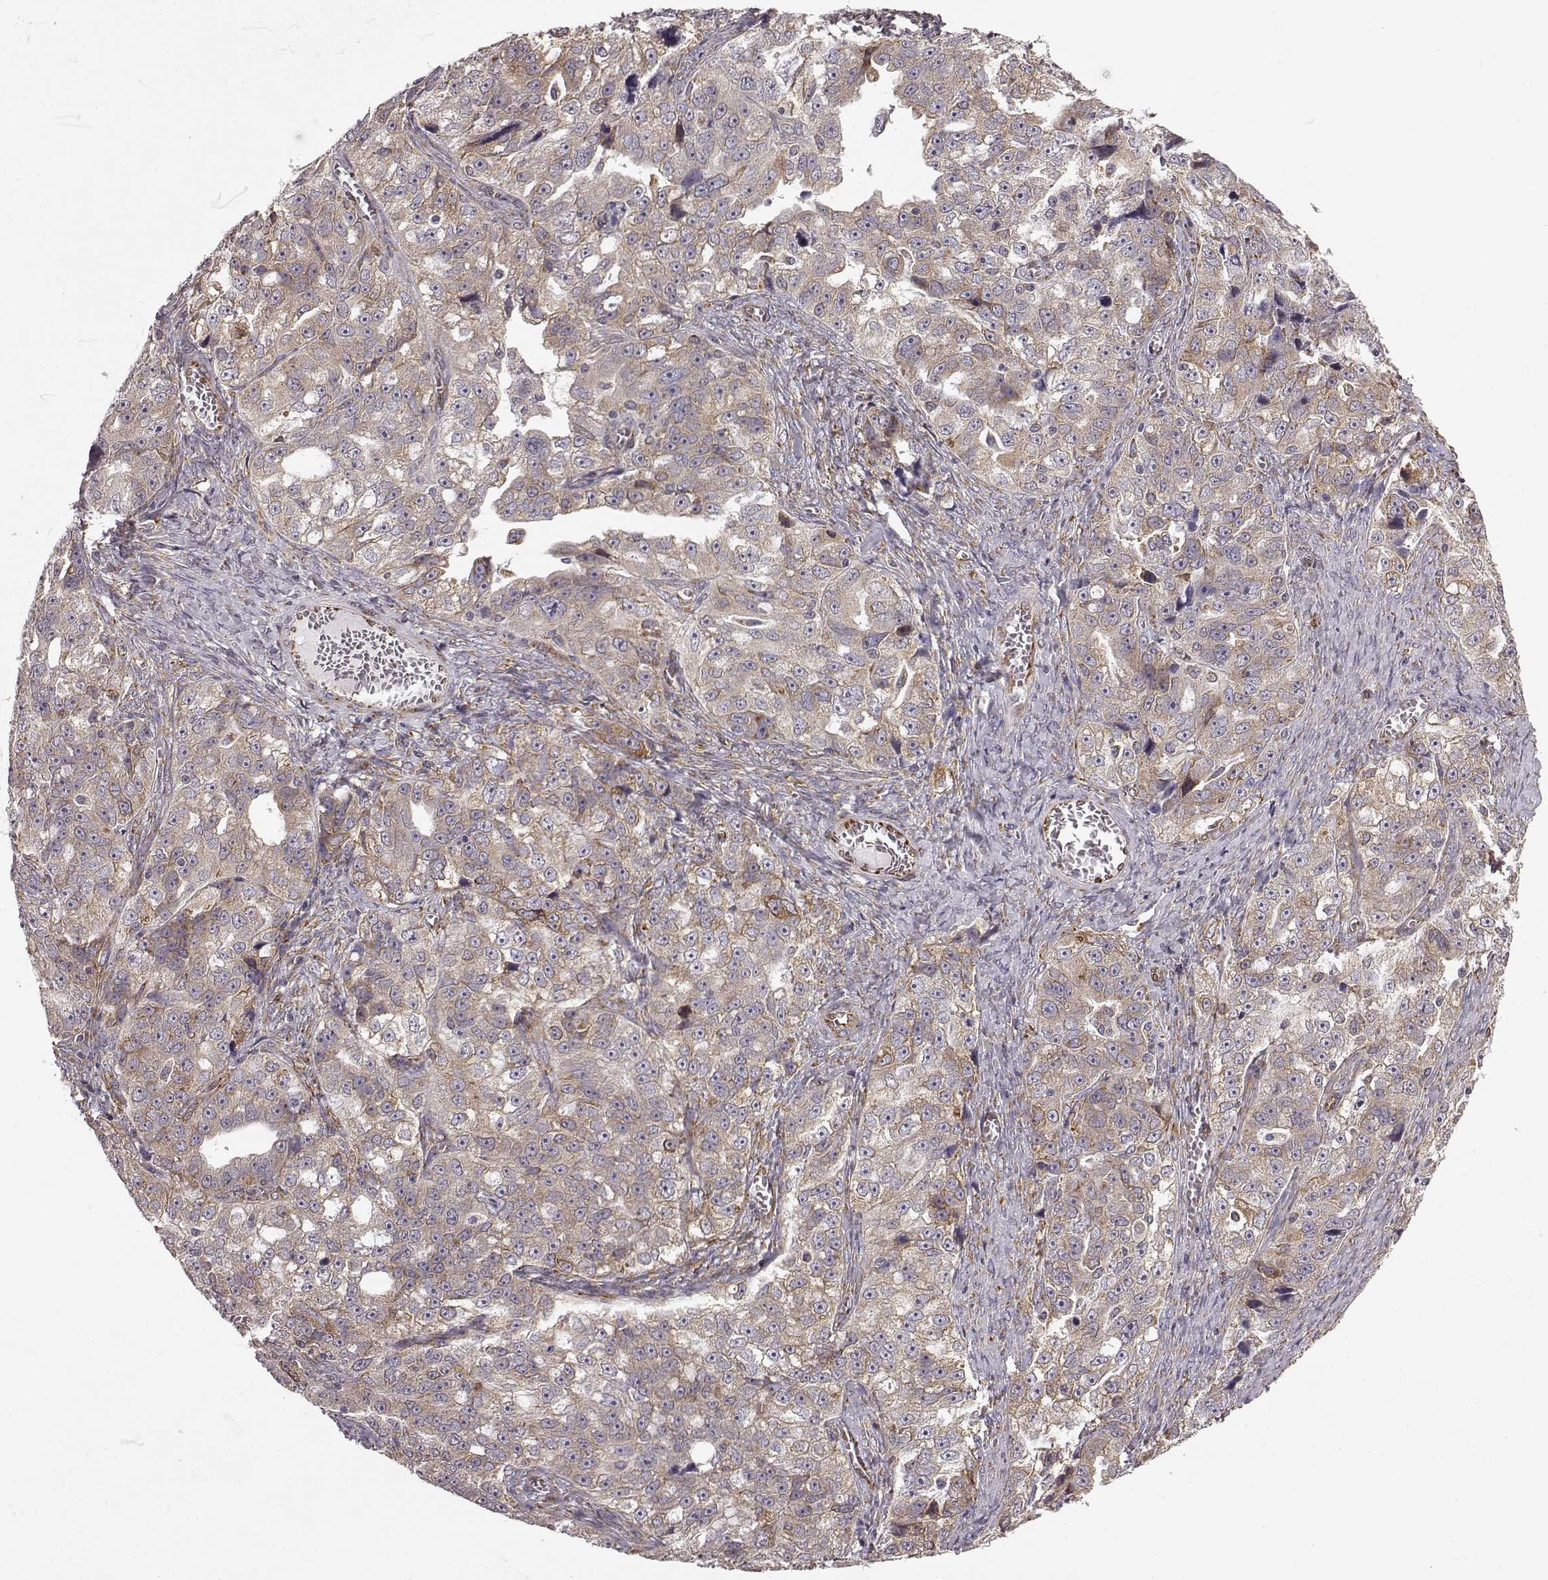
{"staining": {"intensity": "moderate", "quantity": "<25%", "location": "cytoplasmic/membranous"}, "tissue": "ovarian cancer", "cell_type": "Tumor cells", "image_type": "cancer", "snomed": [{"axis": "morphology", "description": "Cystadenocarcinoma, serous, NOS"}, {"axis": "topography", "description": "Ovary"}], "caption": "IHC image of human ovarian cancer (serous cystadenocarcinoma) stained for a protein (brown), which displays low levels of moderate cytoplasmic/membranous positivity in approximately <25% of tumor cells.", "gene": "TMEM14A", "patient": {"sex": "female", "age": 51}}